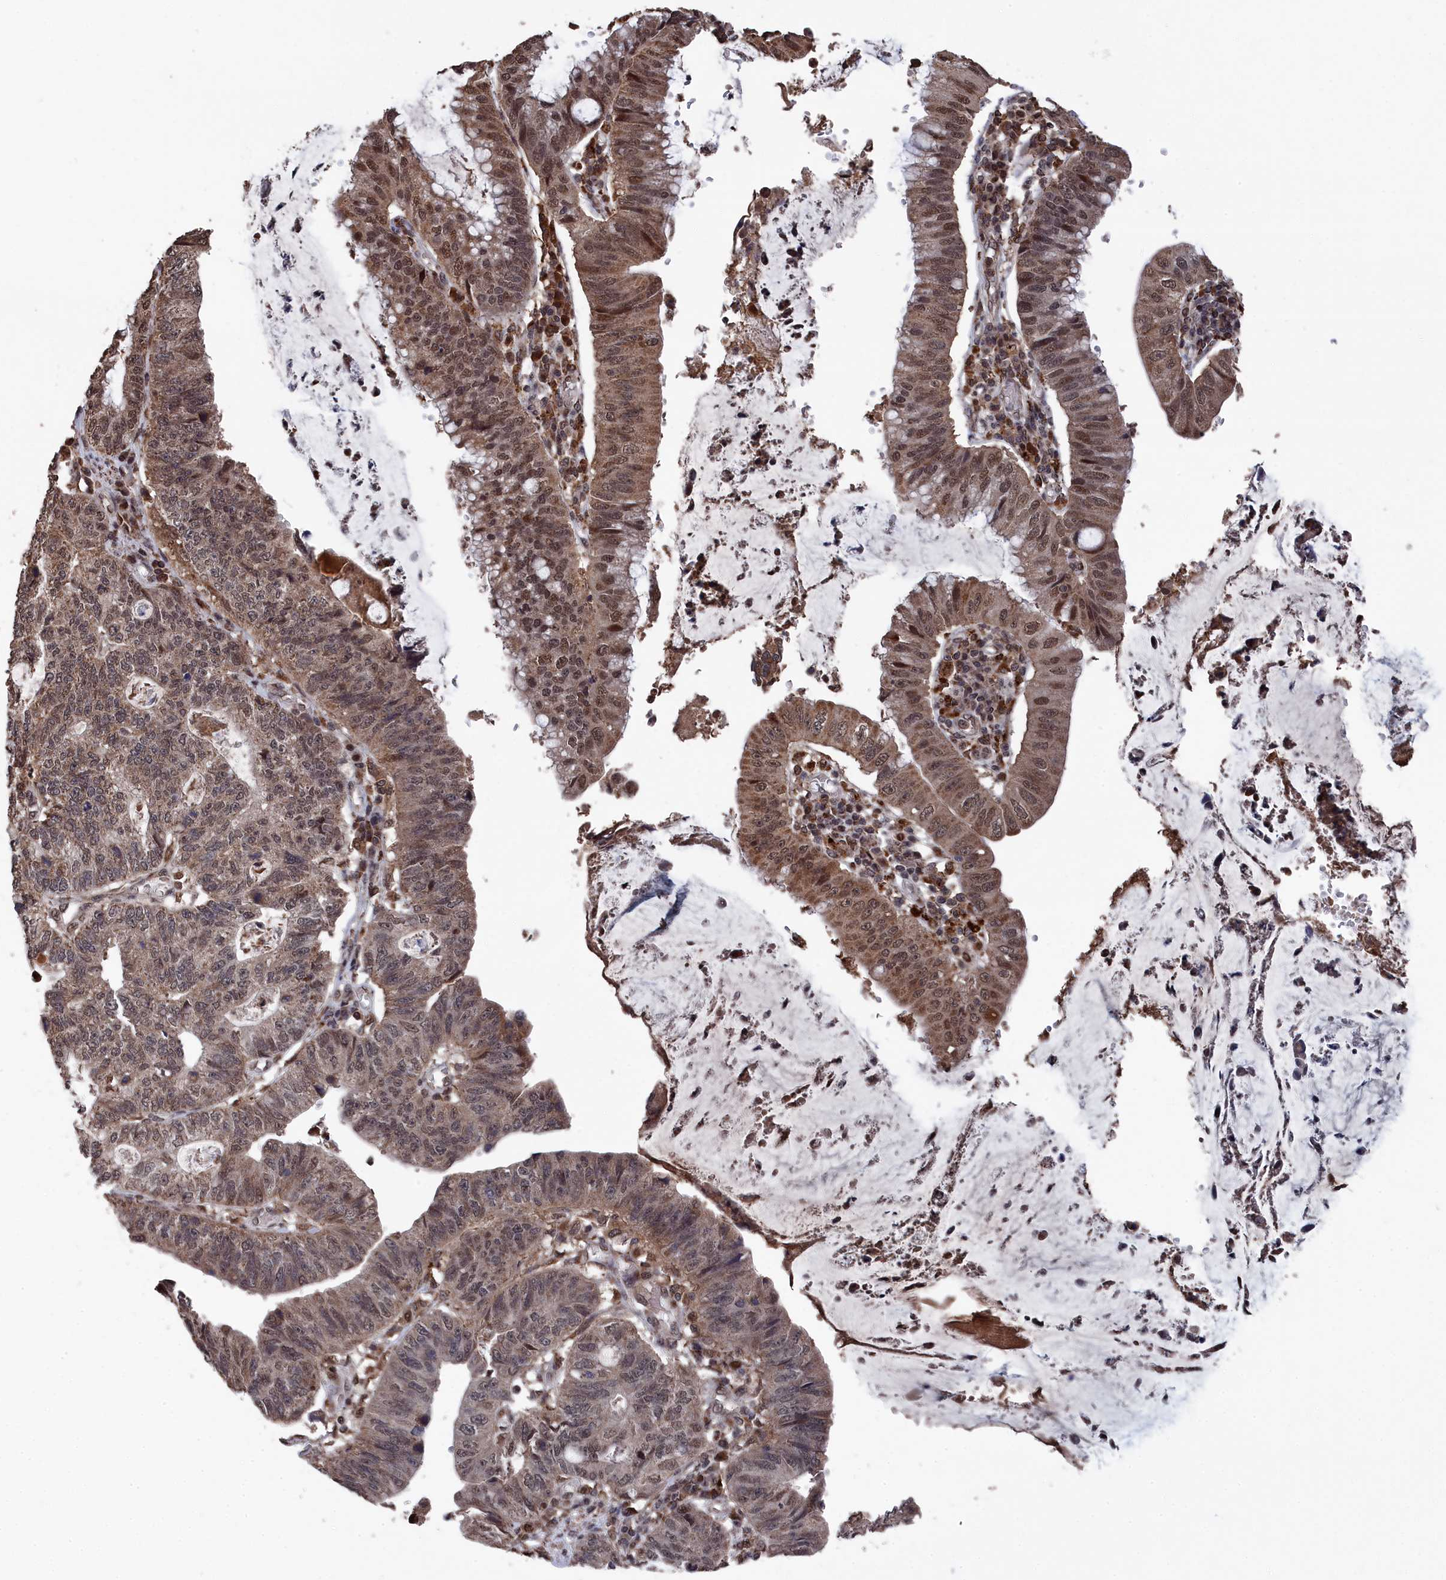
{"staining": {"intensity": "moderate", "quantity": ">75%", "location": "cytoplasmic/membranous,nuclear"}, "tissue": "stomach cancer", "cell_type": "Tumor cells", "image_type": "cancer", "snomed": [{"axis": "morphology", "description": "Adenocarcinoma, NOS"}, {"axis": "topography", "description": "Stomach"}], "caption": "Human adenocarcinoma (stomach) stained for a protein (brown) displays moderate cytoplasmic/membranous and nuclear positive expression in approximately >75% of tumor cells.", "gene": "CEACAM21", "patient": {"sex": "male", "age": 59}}